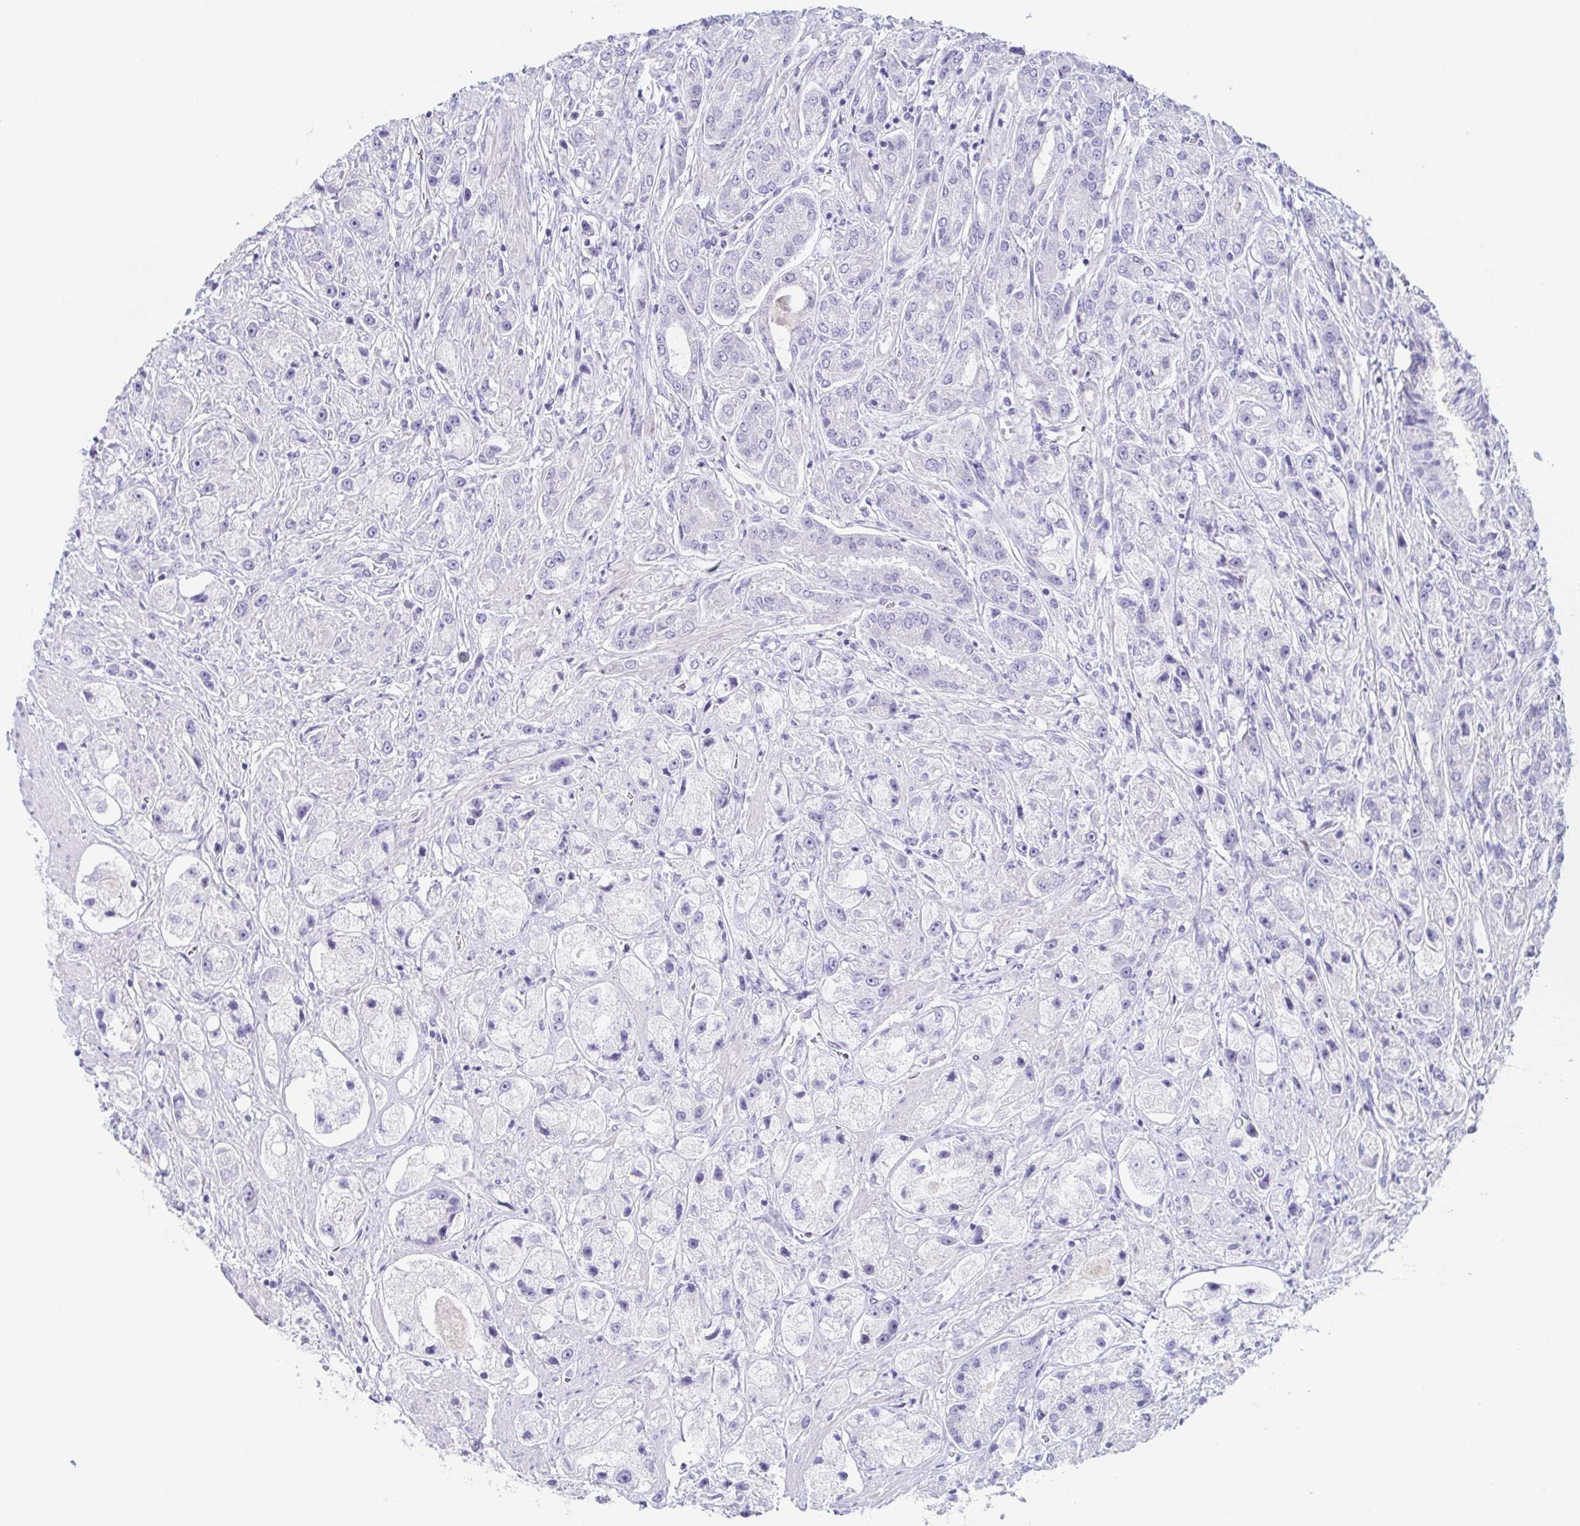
{"staining": {"intensity": "negative", "quantity": "none", "location": "none"}, "tissue": "prostate cancer", "cell_type": "Tumor cells", "image_type": "cancer", "snomed": [{"axis": "morphology", "description": "Adenocarcinoma, High grade"}, {"axis": "topography", "description": "Prostate"}], "caption": "Prostate cancer was stained to show a protein in brown. There is no significant staining in tumor cells. Nuclei are stained in blue.", "gene": "HTR2A", "patient": {"sex": "male", "age": 67}}